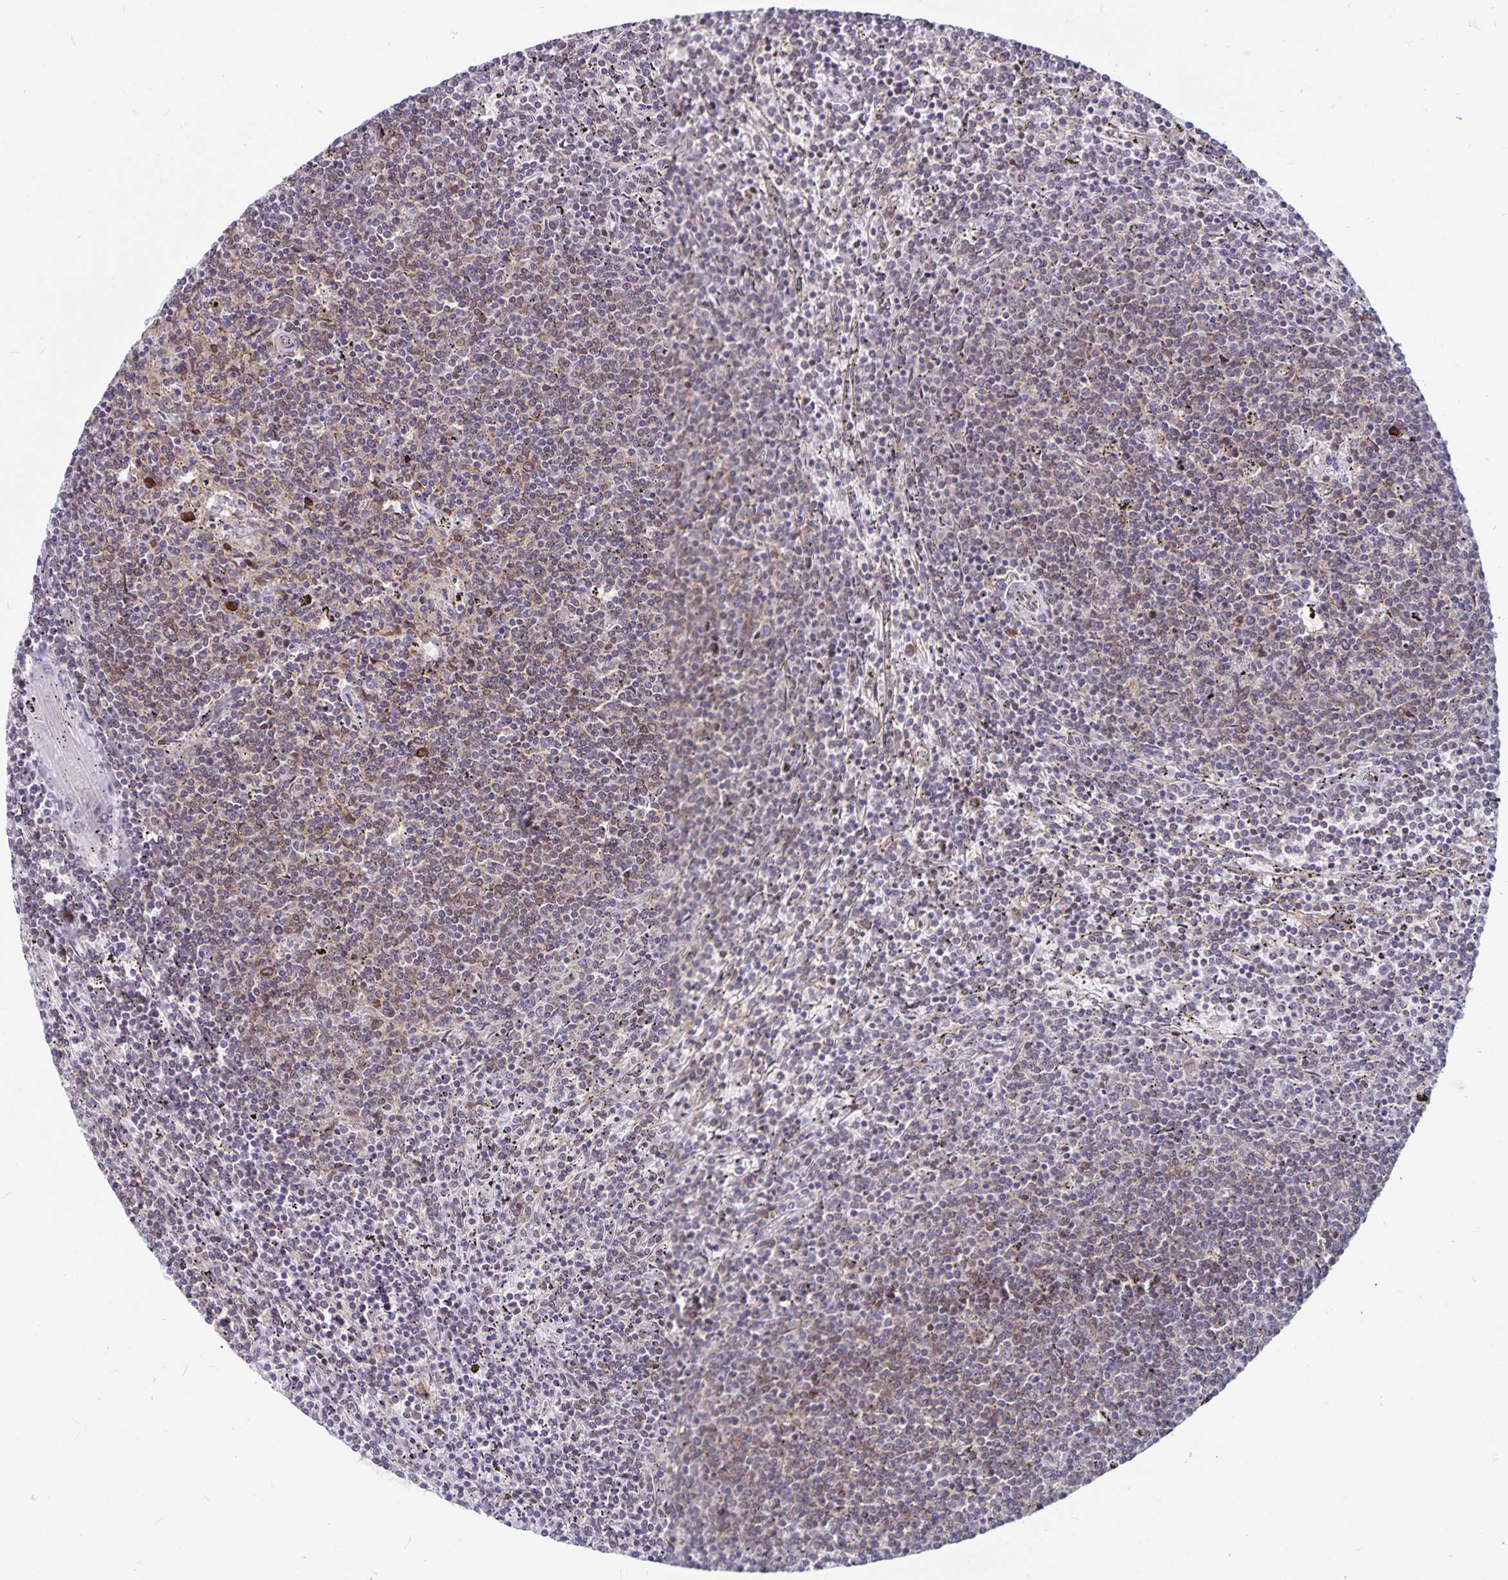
{"staining": {"intensity": "weak", "quantity": "25%-75%", "location": "cytoplasmic/membranous"}, "tissue": "lymphoma", "cell_type": "Tumor cells", "image_type": "cancer", "snomed": [{"axis": "morphology", "description": "Malignant lymphoma, non-Hodgkin's type, Low grade"}, {"axis": "topography", "description": "Spleen"}], "caption": "This is an image of immunohistochemistry (IHC) staining of low-grade malignant lymphoma, non-Hodgkin's type, which shows weak staining in the cytoplasmic/membranous of tumor cells.", "gene": "SEC62", "patient": {"sex": "female", "age": 50}}